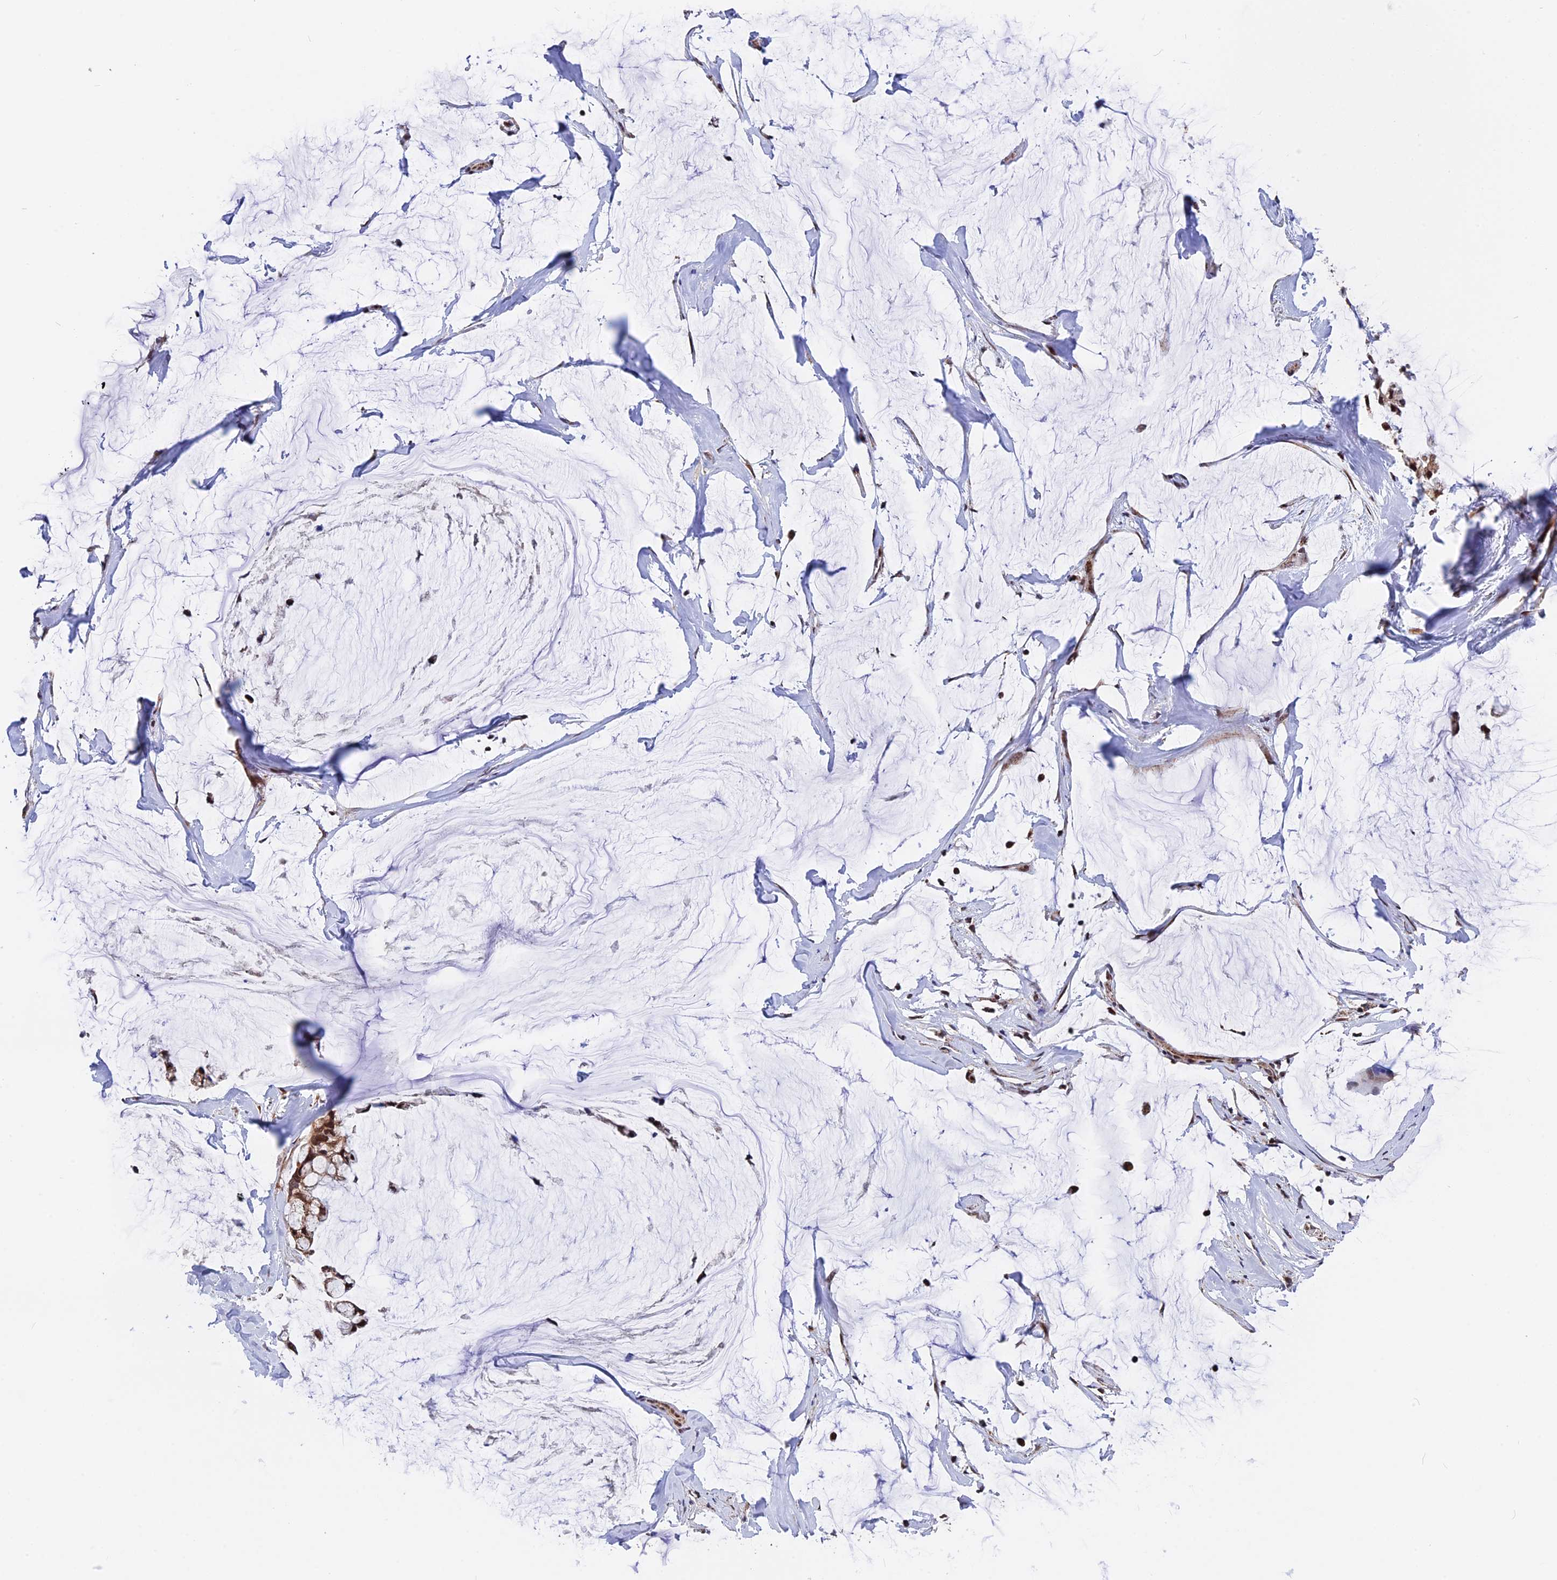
{"staining": {"intensity": "strong", "quantity": ">75%", "location": "cytoplasmic/membranous,nuclear"}, "tissue": "ovarian cancer", "cell_type": "Tumor cells", "image_type": "cancer", "snomed": [{"axis": "morphology", "description": "Cystadenocarcinoma, mucinous, NOS"}, {"axis": "topography", "description": "Ovary"}], "caption": "A micrograph of human ovarian mucinous cystadenocarcinoma stained for a protein shows strong cytoplasmic/membranous and nuclear brown staining in tumor cells.", "gene": "FAM174C", "patient": {"sex": "female", "age": 39}}